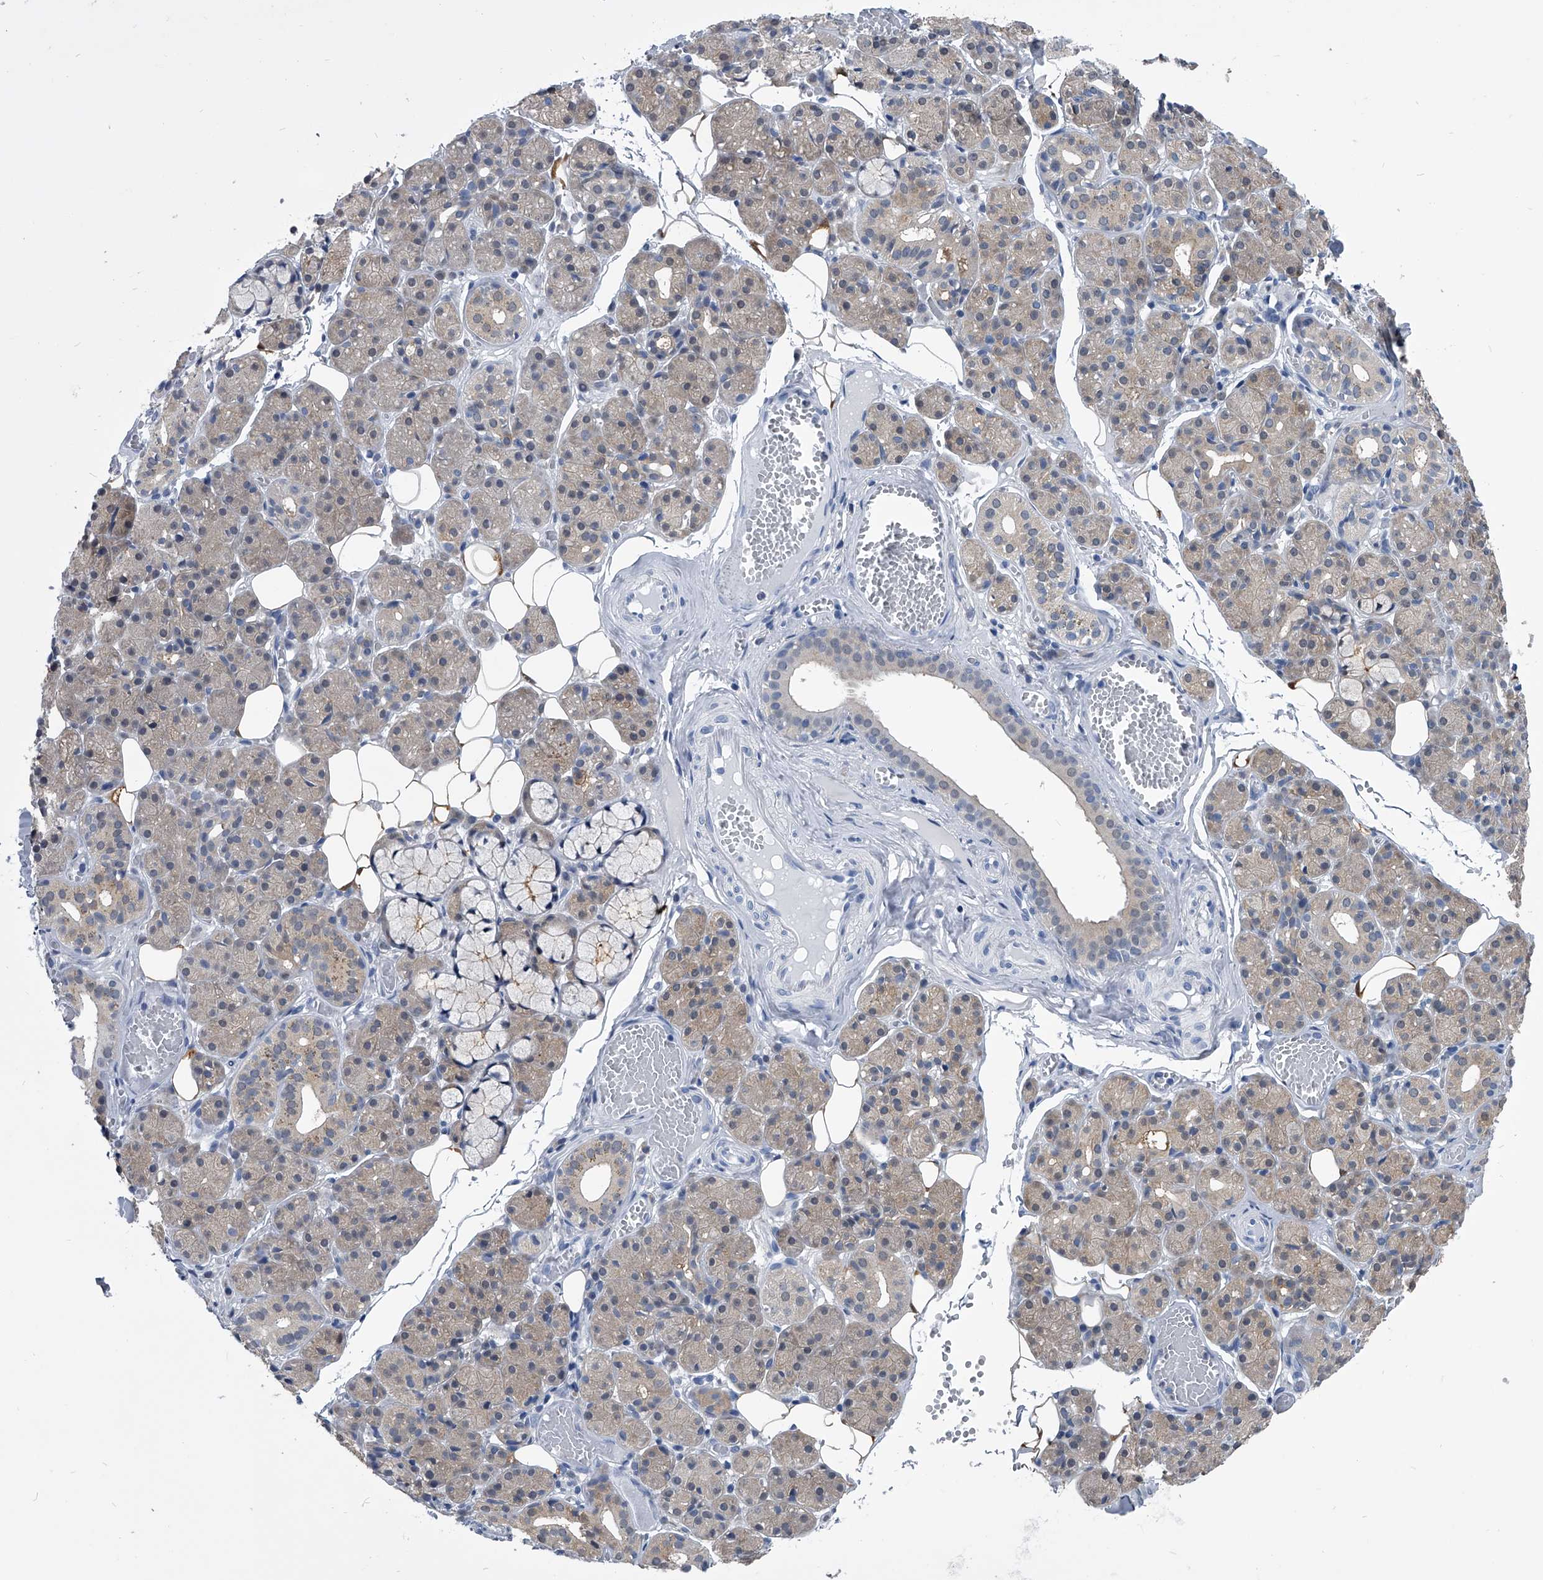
{"staining": {"intensity": "weak", "quantity": "25%-75%", "location": "cytoplasmic/membranous"}, "tissue": "salivary gland", "cell_type": "Glandular cells", "image_type": "normal", "snomed": [{"axis": "morphology", "description": "Normal tissue, NOS"}, {"axis": "topography", "description": "Salivary gland"}], "caption": "Salivary gland stained for a protein (brown) shows weak cytoplasmic/membranous positive expression in about 25%-75% of glandular cells.", "gene": "PDXK", "patient": {"sex": "male", "age": 63}}